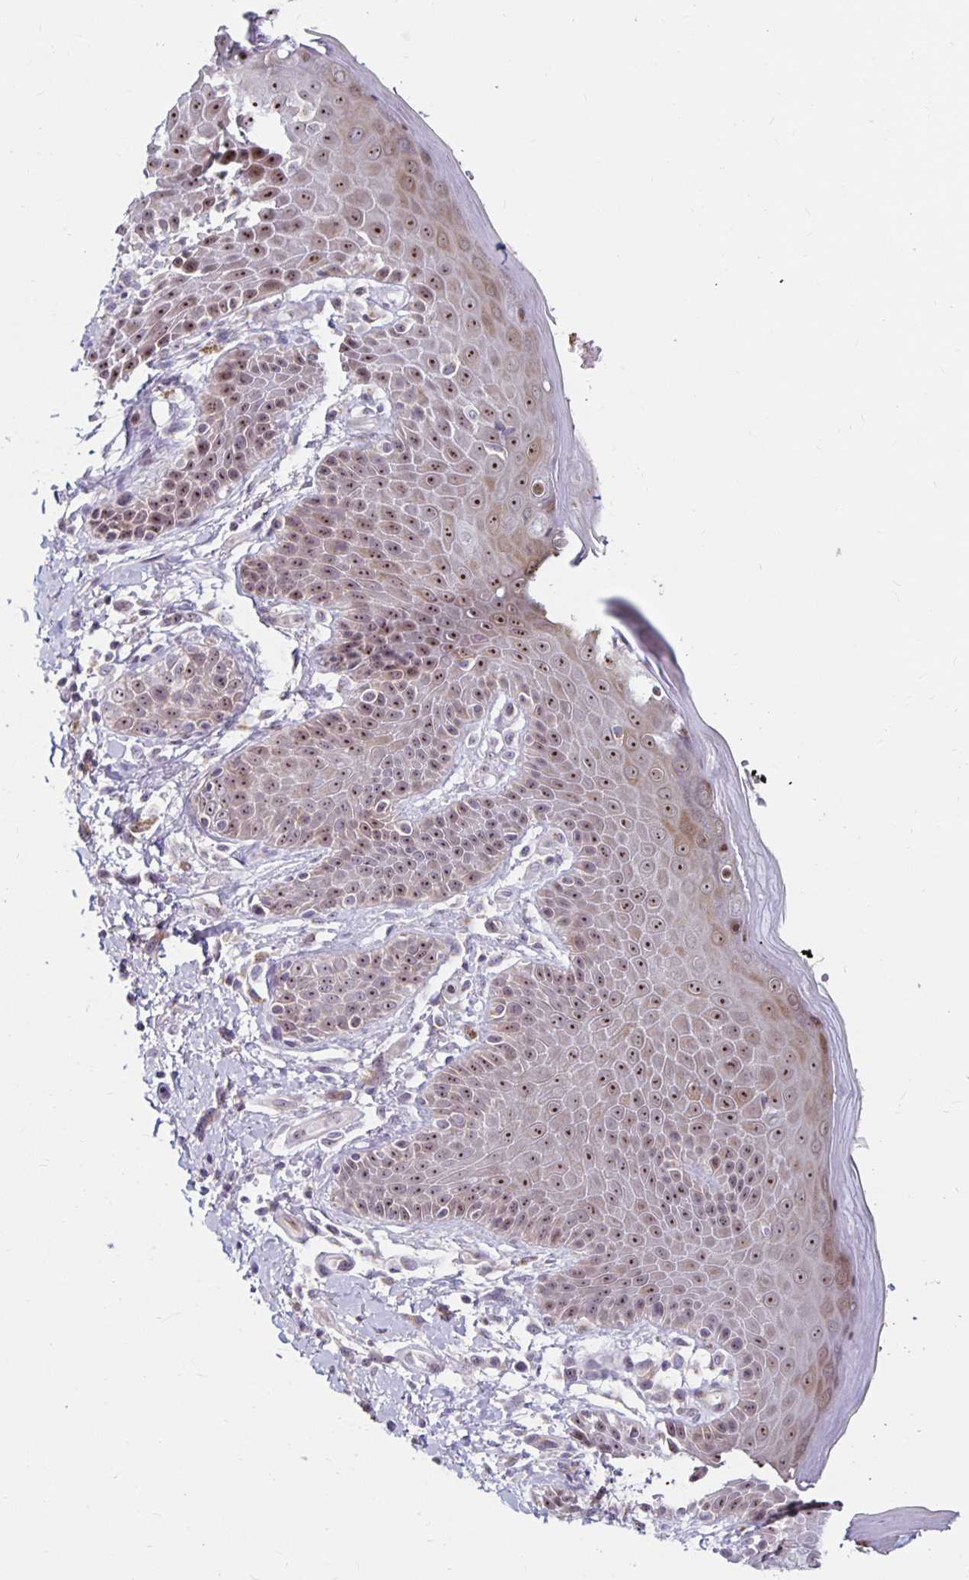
{"staining": {"intensity": "moderate", "quantity": ">75%", "location": "nuclear"}, "tissue": "skin", "cell_type": "Epidermal cells", "image_type": "normal", "snomed": [{"axis": "morphology", "description": "Normal tissue, NOS"}, {"axis": "topography", "description": "Anal"}, {"axis": "topography", "description": "Peripheral nerve tissue"}], "caption": "Skin was stained to show a protein in brown. There is medium levels of moderate nuclear staining in approximately >75% of epidermal cells. The staining is performed using DAB (3,3'-diaminobenzidine) brown chromogen to label protein expression. The nuclei are counter-stained blue using hematoxylin.", "gene": "NUP85", "patient": {"sex": "male", "age": 51}}